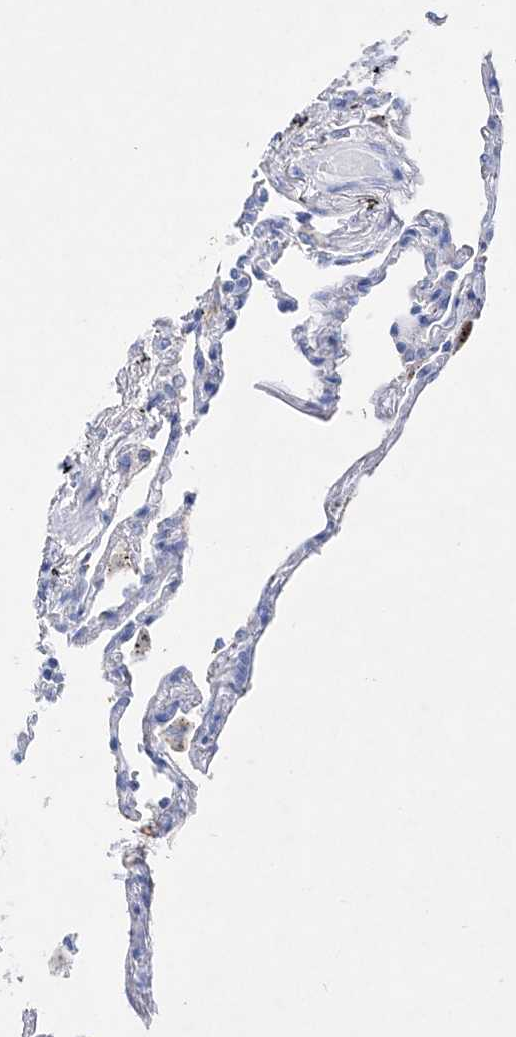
{"staining": {"intensity": "negative", "quantity": "none", "location": "none"}, "tissue": "lung", "cell_type": "Alveolar cells", "image_type": "normal", "snomed": [{"axis": "morphology", "description": "Normal tissue, NOS"}, {"axis": "topography", "description": "Lung"}], "caption": "The micrograph exhibits no staining of alveolar cells in normal lung.", "gene": "SPINK7", "patient": {"sex": "male", "age": 59}}